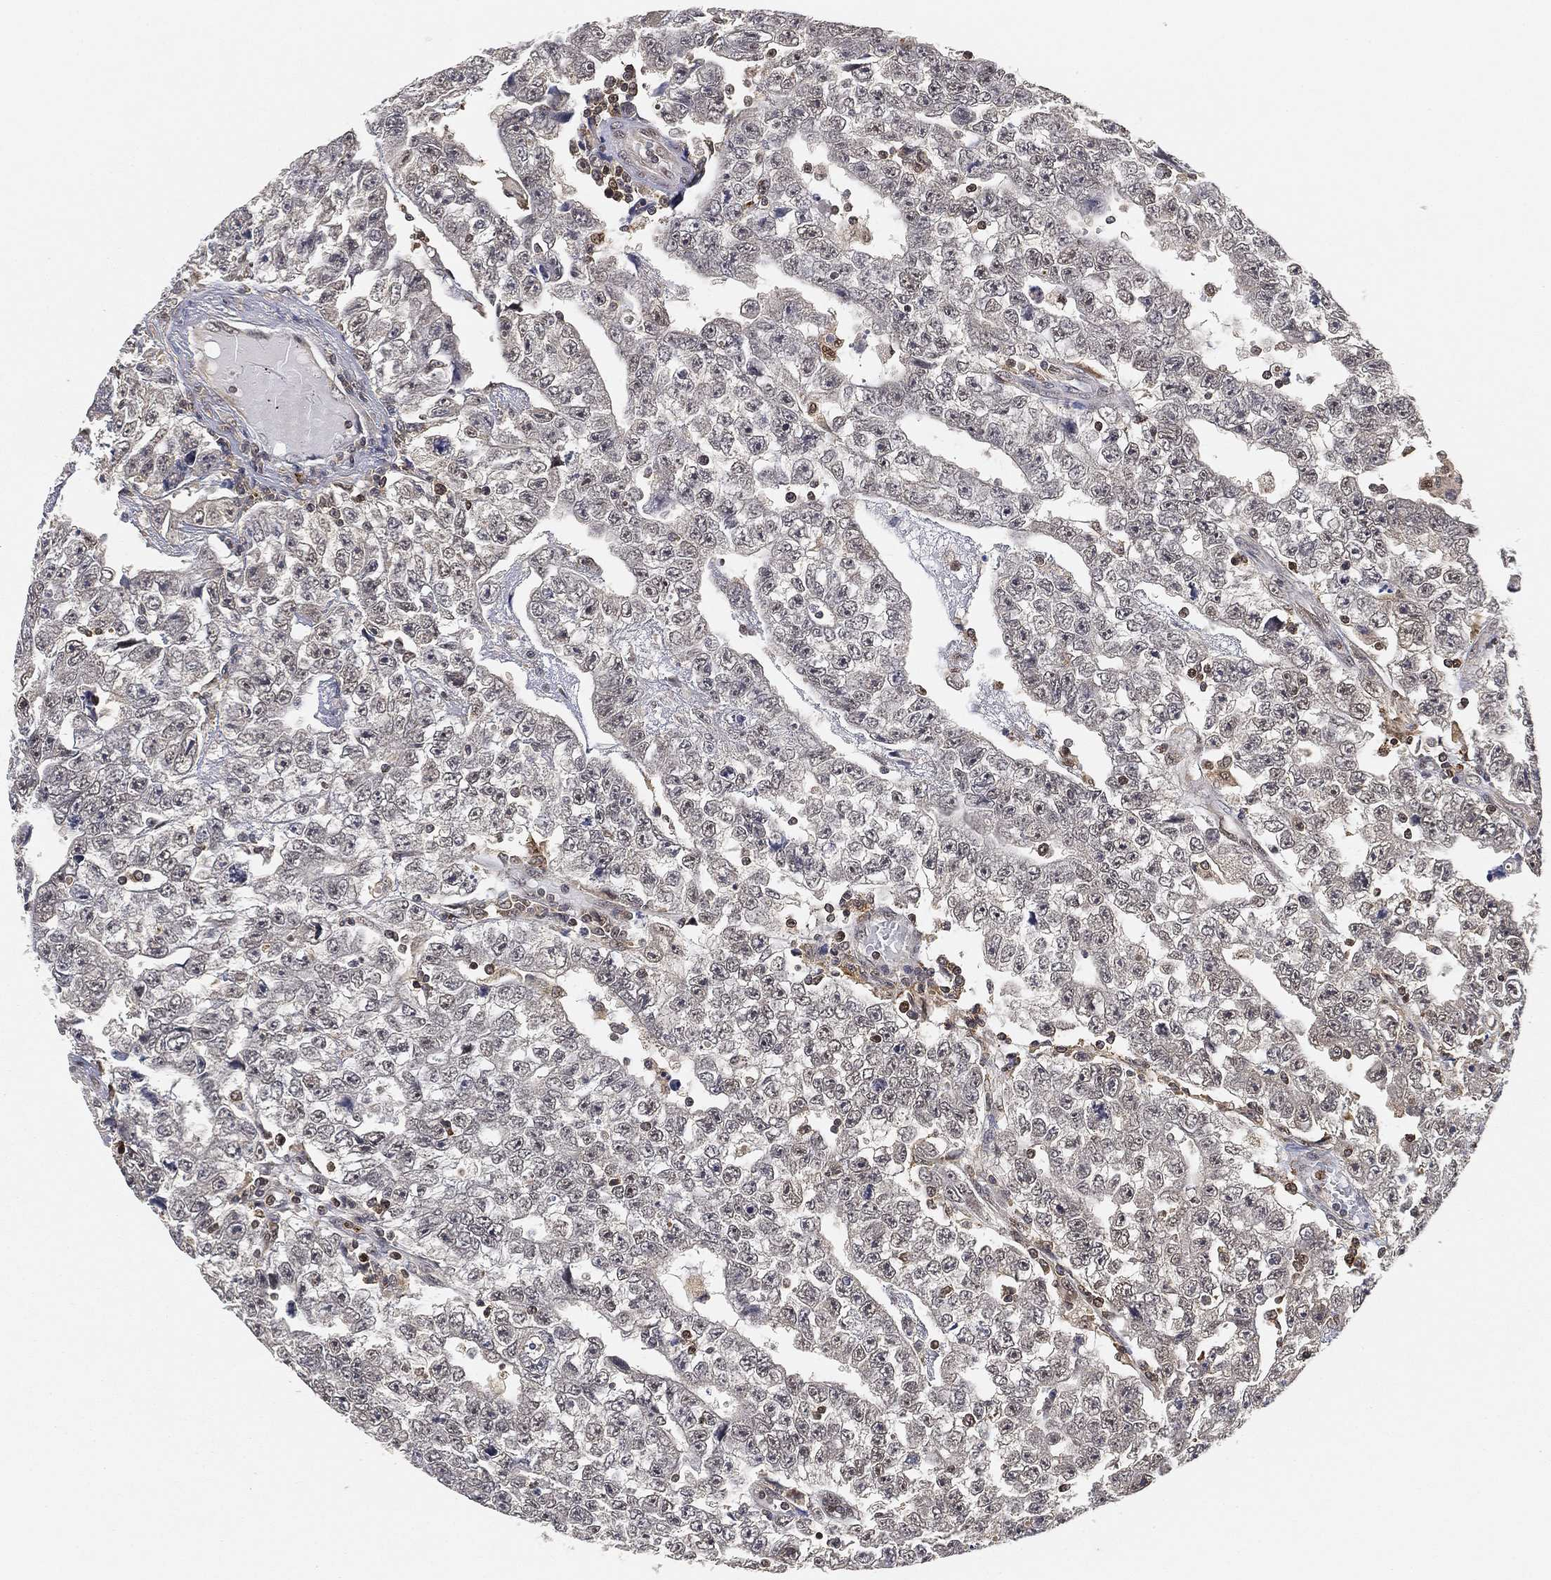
{"staining": {"intensity": "negative", "quantity": "none", "location": "none"}, "tissue": "testis cancer", "cell_type": "Tumor cells", "image_type": "cancer", "snomed": [{"axis": "morphology", "description": "Carcinoma, Embryonal, NOS"}, {"axis": "topography", "description": "Testis"}], "caption": "Immunohistochemical staining of testis embryonal carcinoma reveals no significant staining in tumor cells.", "gene": "WDR26", "patient": {"sex": "male", "age": 25}}